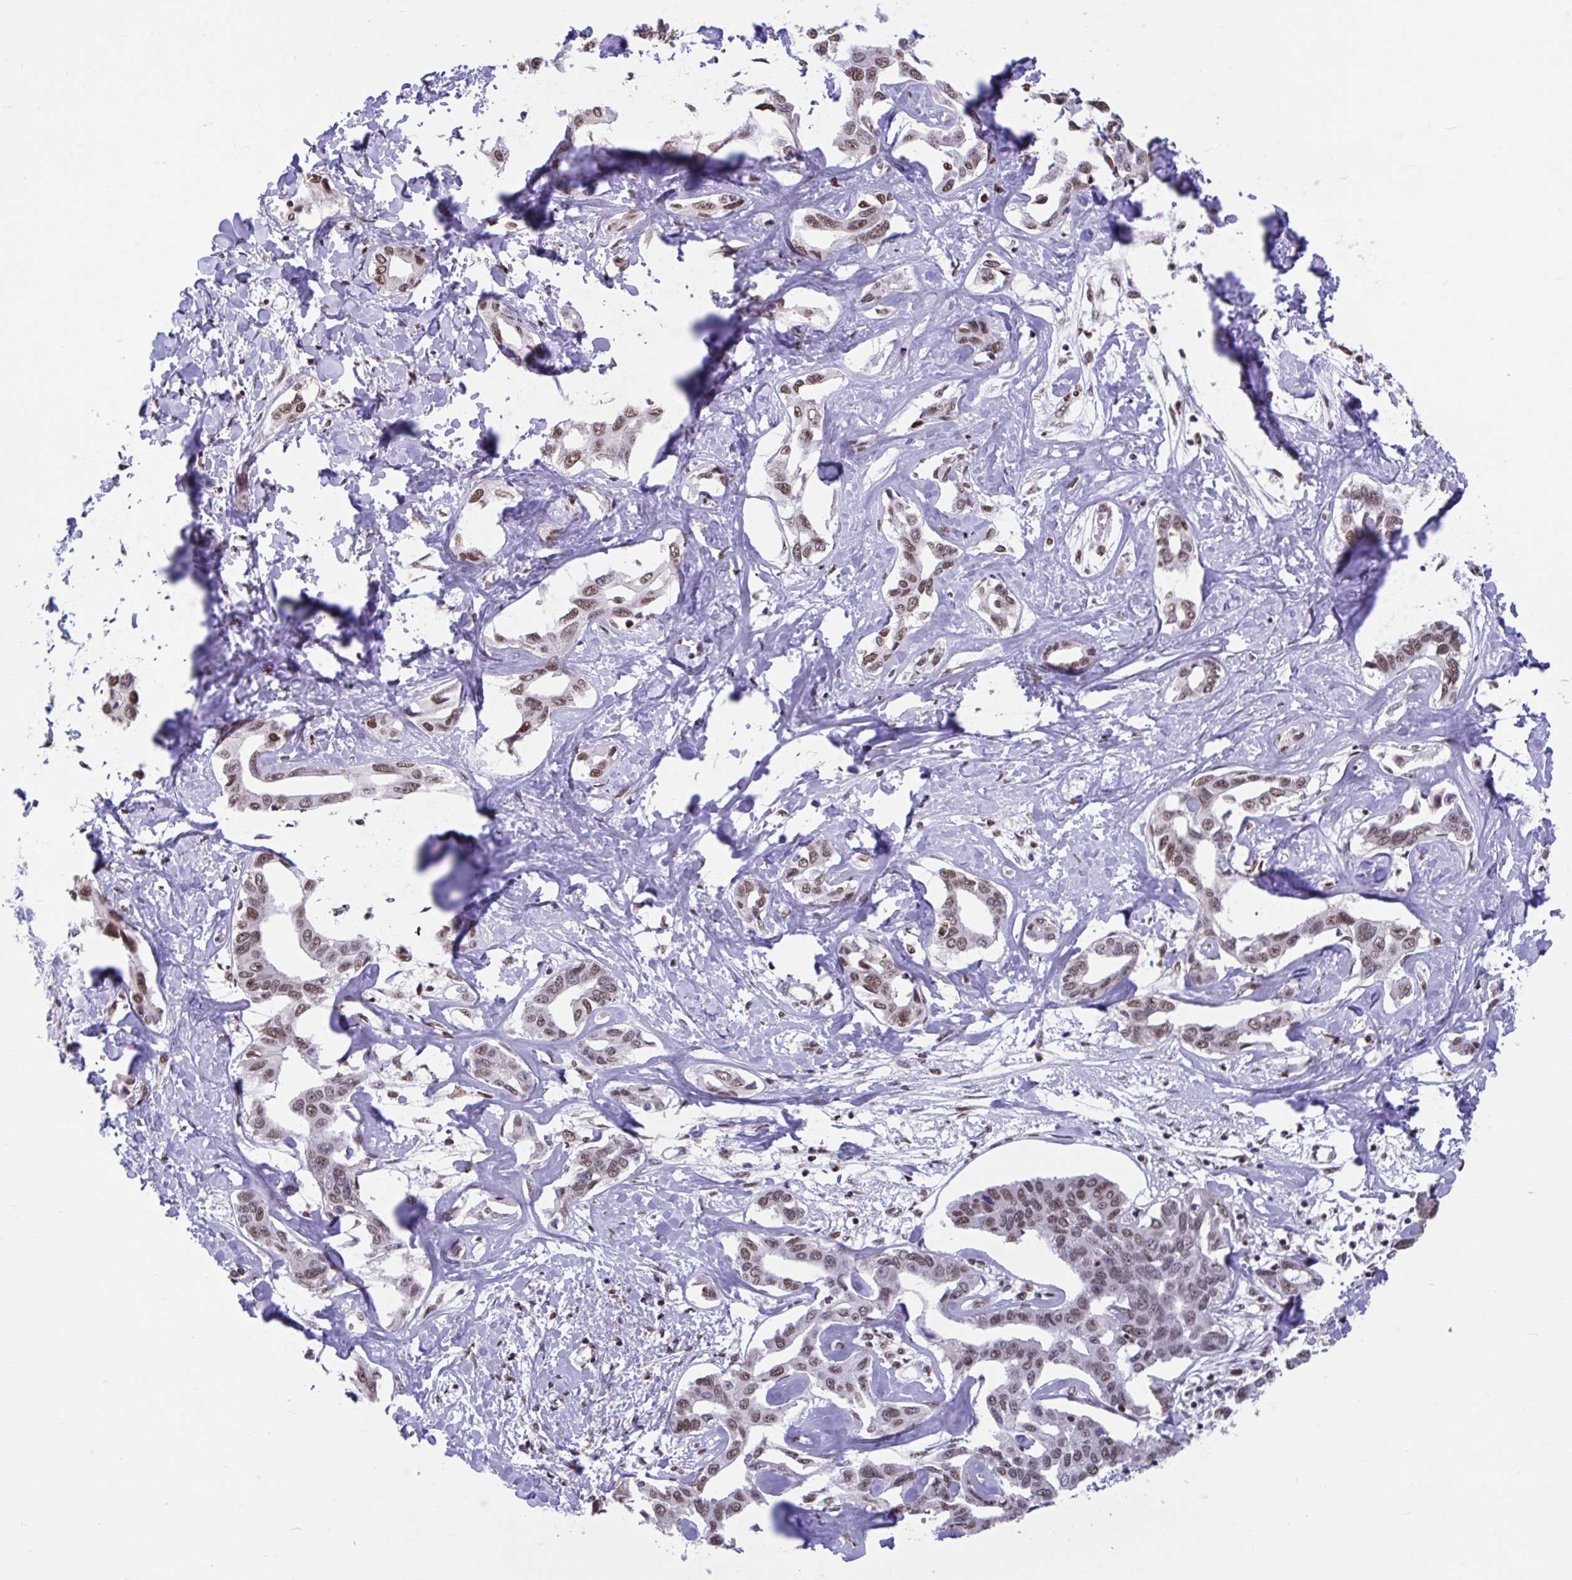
{"staining": {"intensity": "moderate", "quantity": ">75%", "location": "nuclear"}, "tissue": "liver cancer", "cell_type": "Tumor cells", "image_type": "cancer", "snomed": [{"axis": "morphology", "description": "Cholangiocarcinoma"}, {"axis": "topography", "description": "Liver"}], "caption": "Liver cancer stained for a protein (brown) exhibits moderate nuclear positive positivity in approximately >75% of tumor cells.", "gene": "HNRNPDL", "patient": {"sex": "male", "age": 59}}